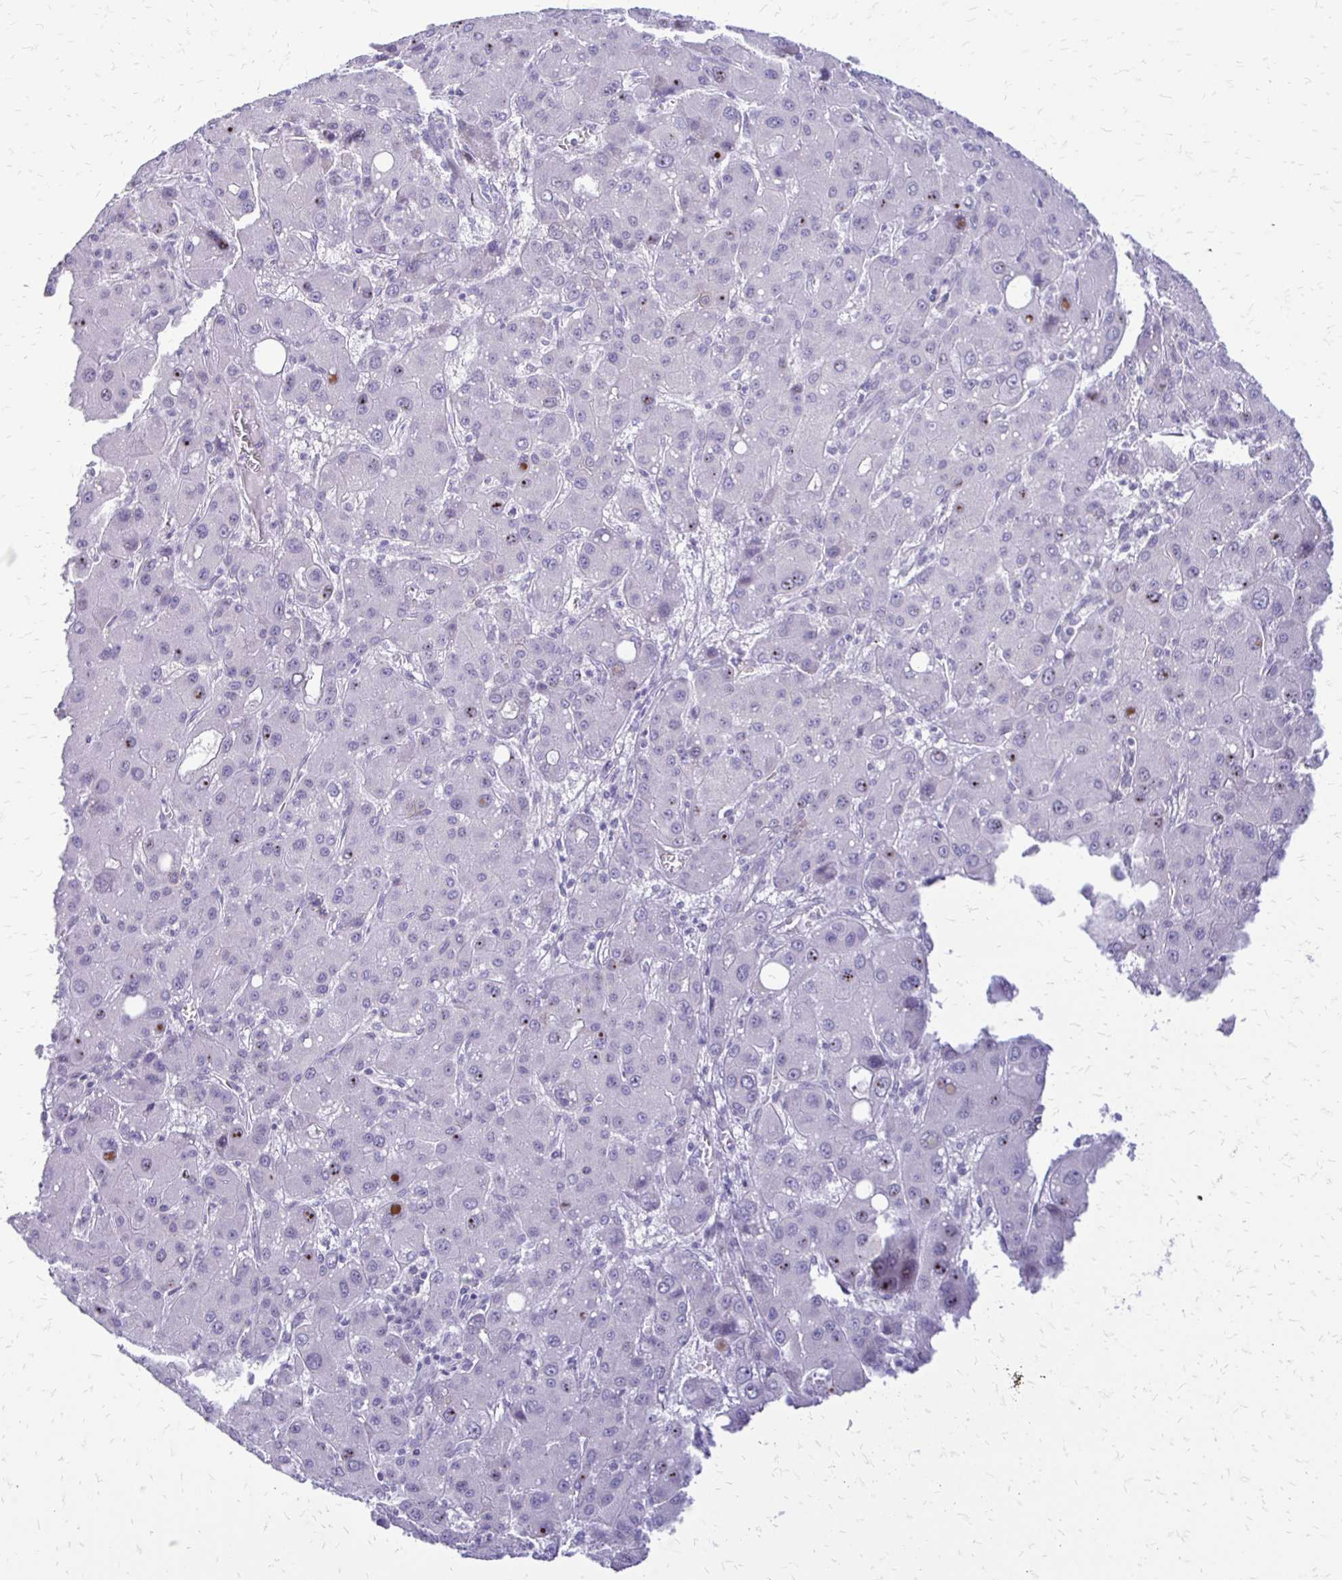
{"staining": {"intensity": "negative", "quantity": "none", "location": "none"}, "tissue": "liver cancer", "cell_type": "Tumor cells", "image_type": "cancer", "snomed": [{"axis": "morphology", "description": "Carcinoma, Hepatocellular, NOS"}, {"axis": "topography", "description": "Liver"}], "caption": "The photomicrograph shows no significant staining in tumor cells of liver hepatocellular carcinoma.", "gene": "EPYC", "patient": {"sex": "male", "age": 55}}